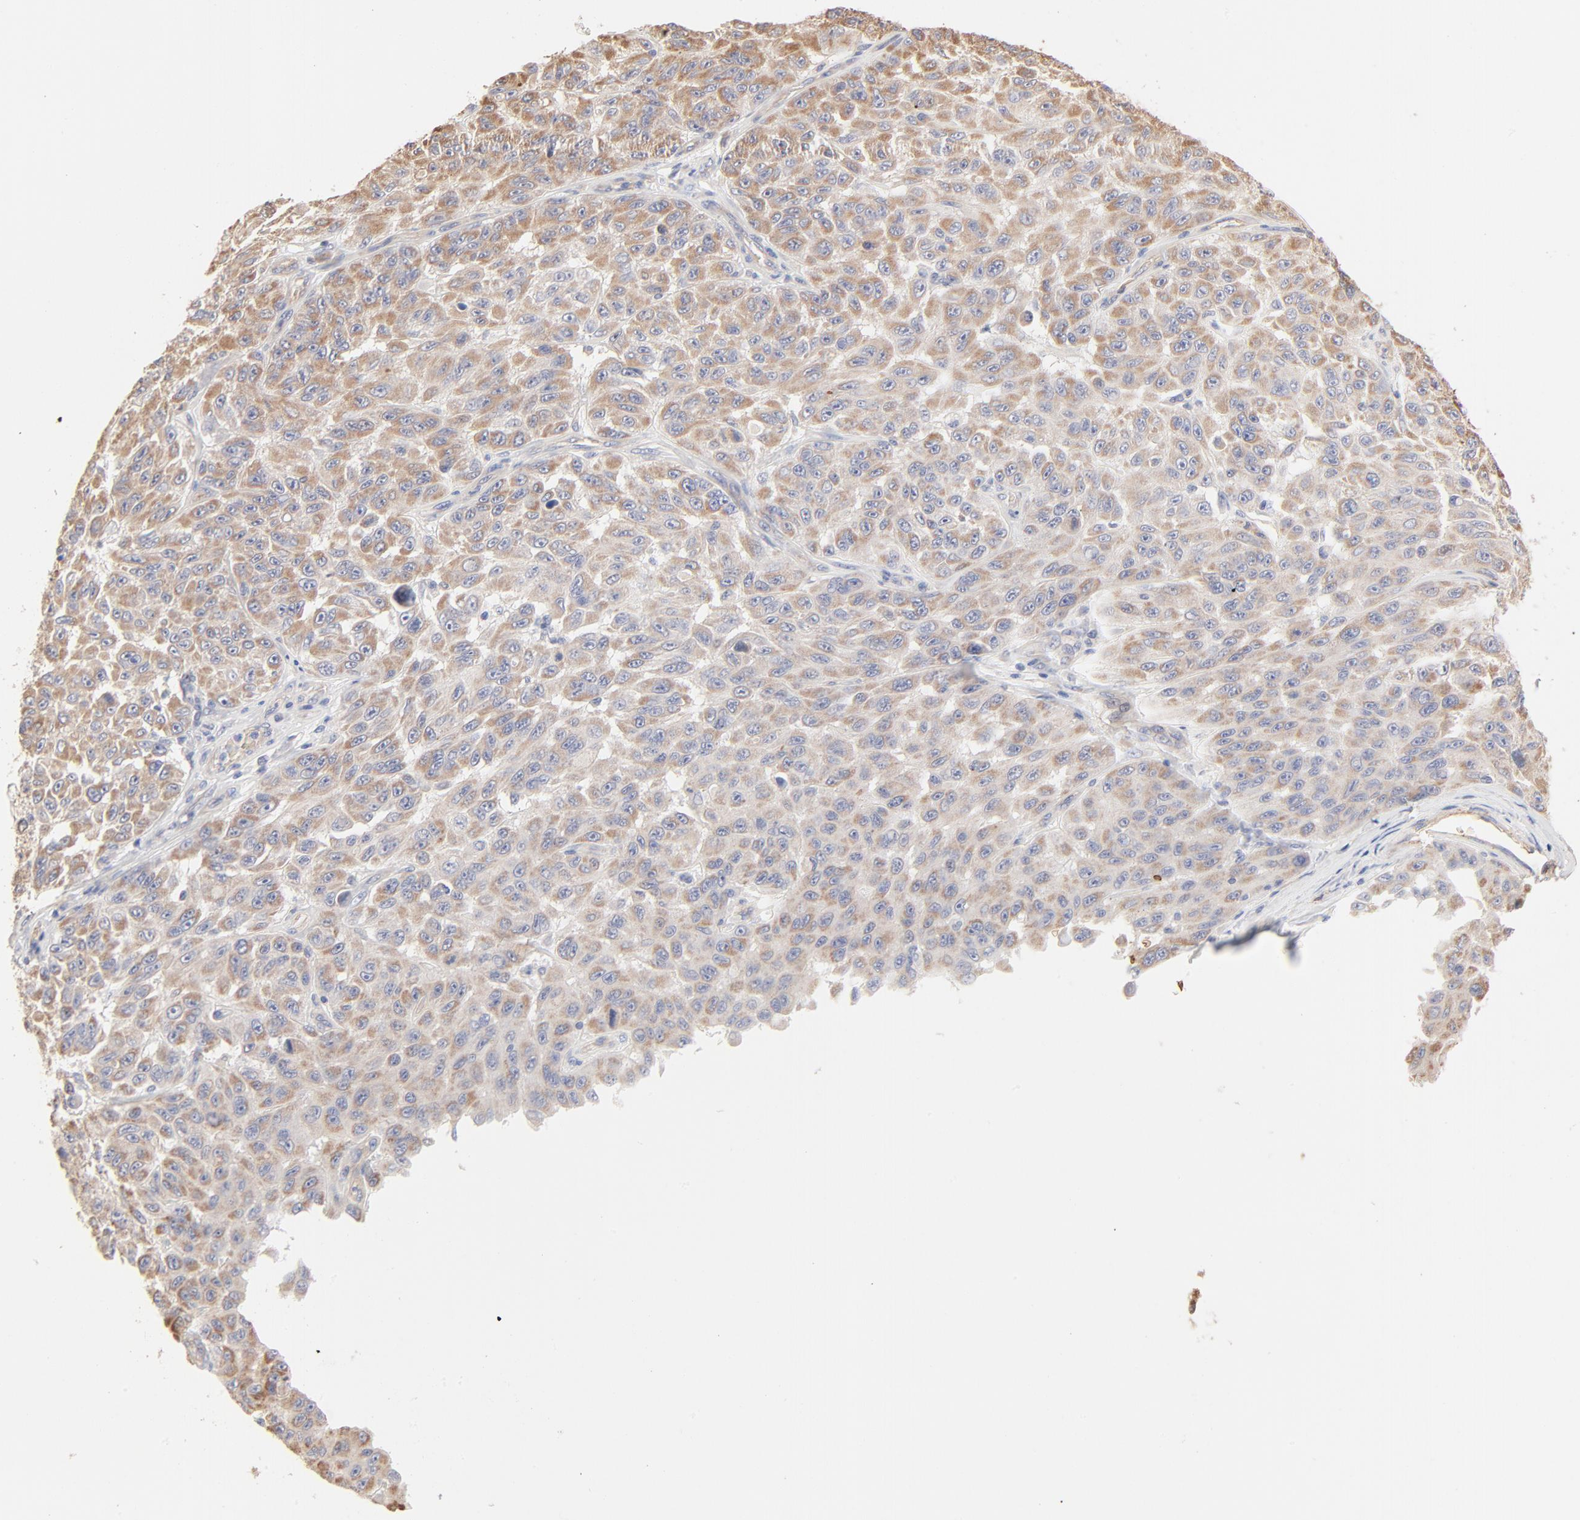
{"staining": {"intensity": "weak", "quantity": ">75%", "location": "cytoplasmic/membranous"}, "tissue": "melanoma", "cell_type": "Tumor cells", "image_type": "cancer", "snomed": [{"axis": "morphology", "description": "Malignant melanoma, NOS"}, {"axis": "topography", "description": "Skin"}], "caption": "This micrograph reveals immunohistochemistry staining of malignant melanoma, with low weak cytoplasmic/membranous expression in approximately >75% of tumor cells.", "gene": "SPTB", "patient": {"sex": "male", "age": 30}}